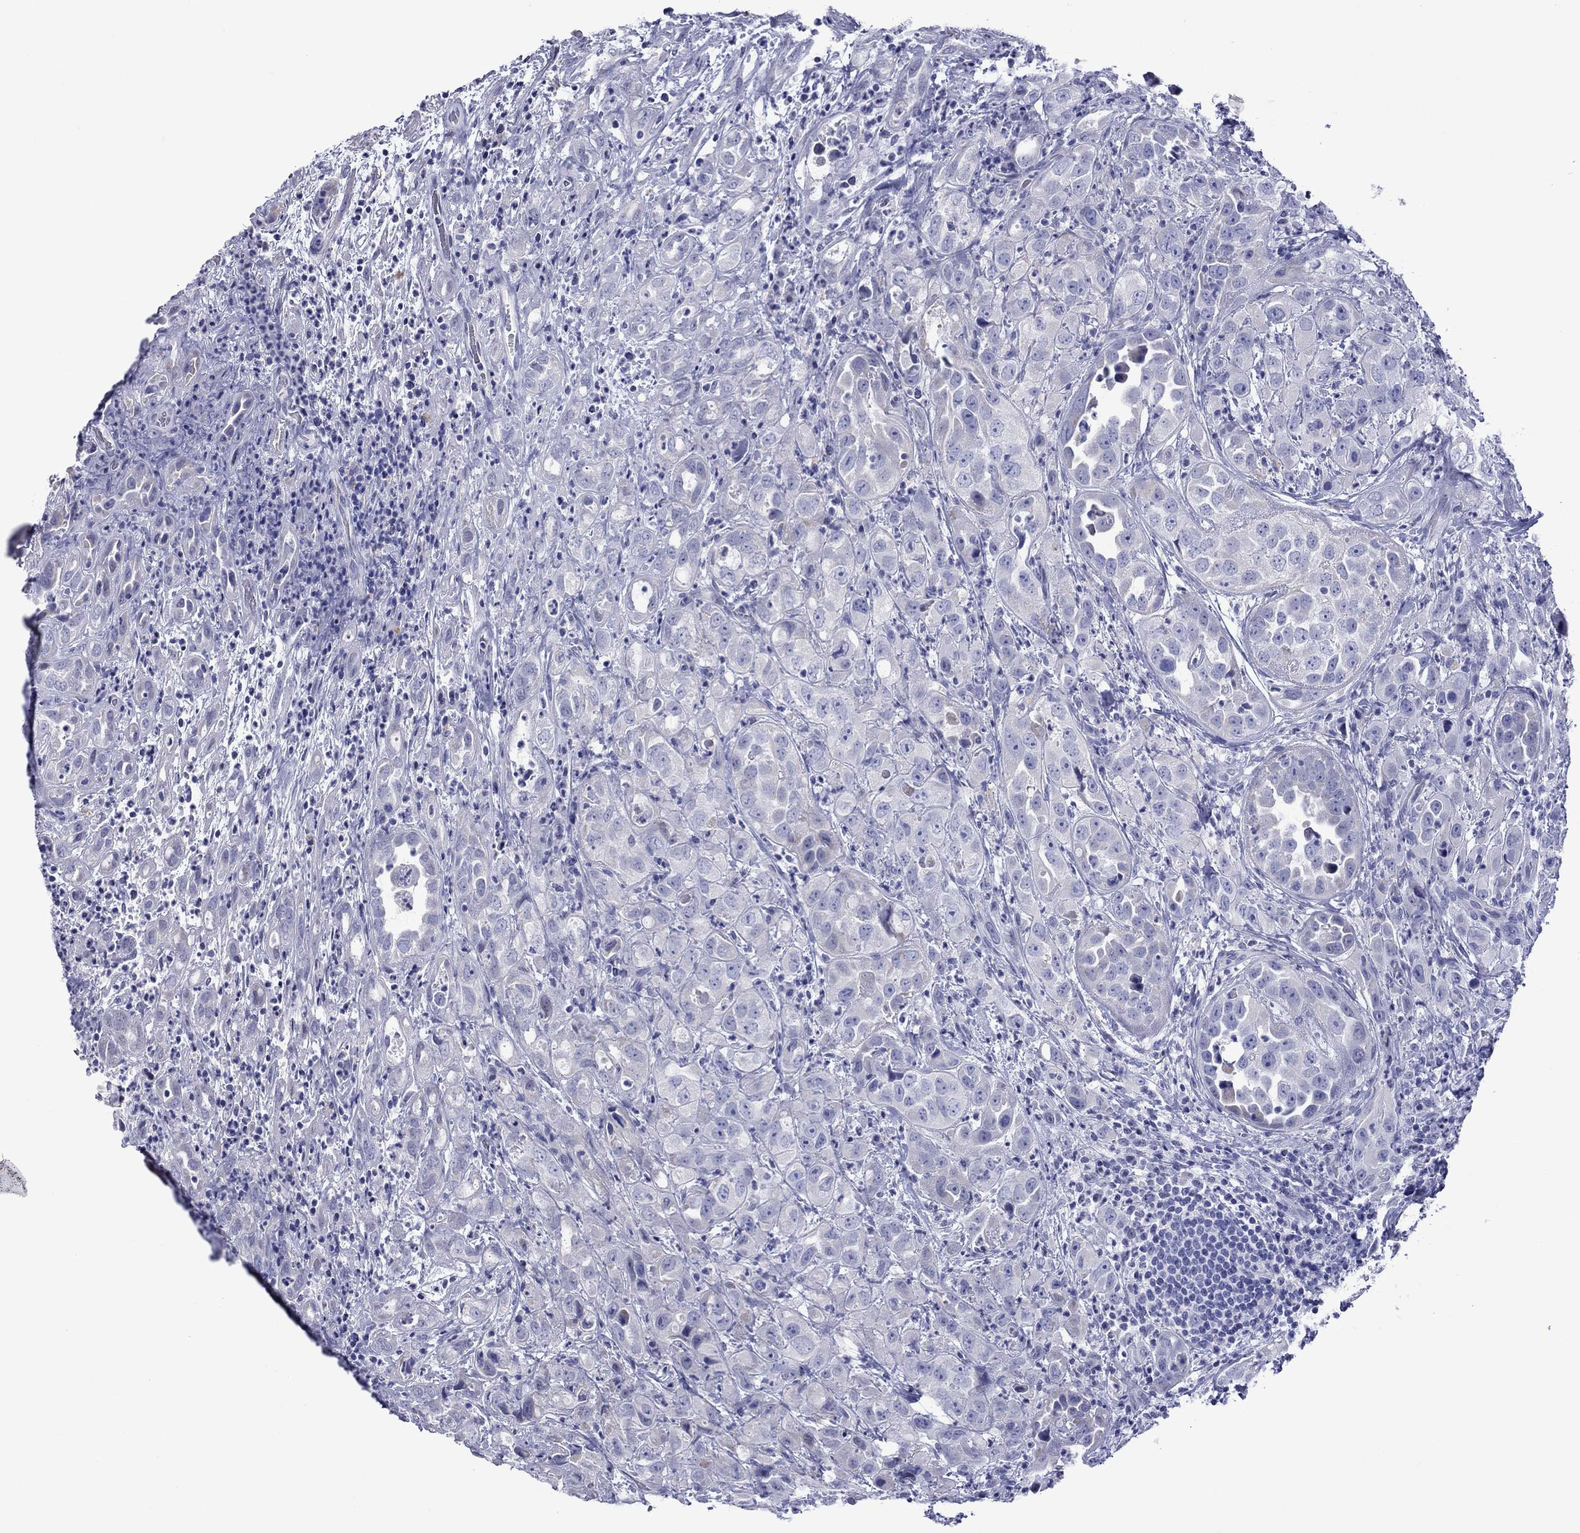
{"staining": {"intensity": "negative", "quantity": "none", "location": "none"}, "tissue": "urothelial cancer", "cell_type": "Tumor cells", "image_type": "cancer", "snomed": [{"axis": "morphology", "description": "Urothelial carcinoma, High grade"}, {"axis": "topography", "description": "Urinary bladder"}], "caption": "The histopathology image shows no significant positivity in tumor cells of urothelial cancer.", "gene": "PIWIL1", "patient": {"sex": "female", "age": 41}}